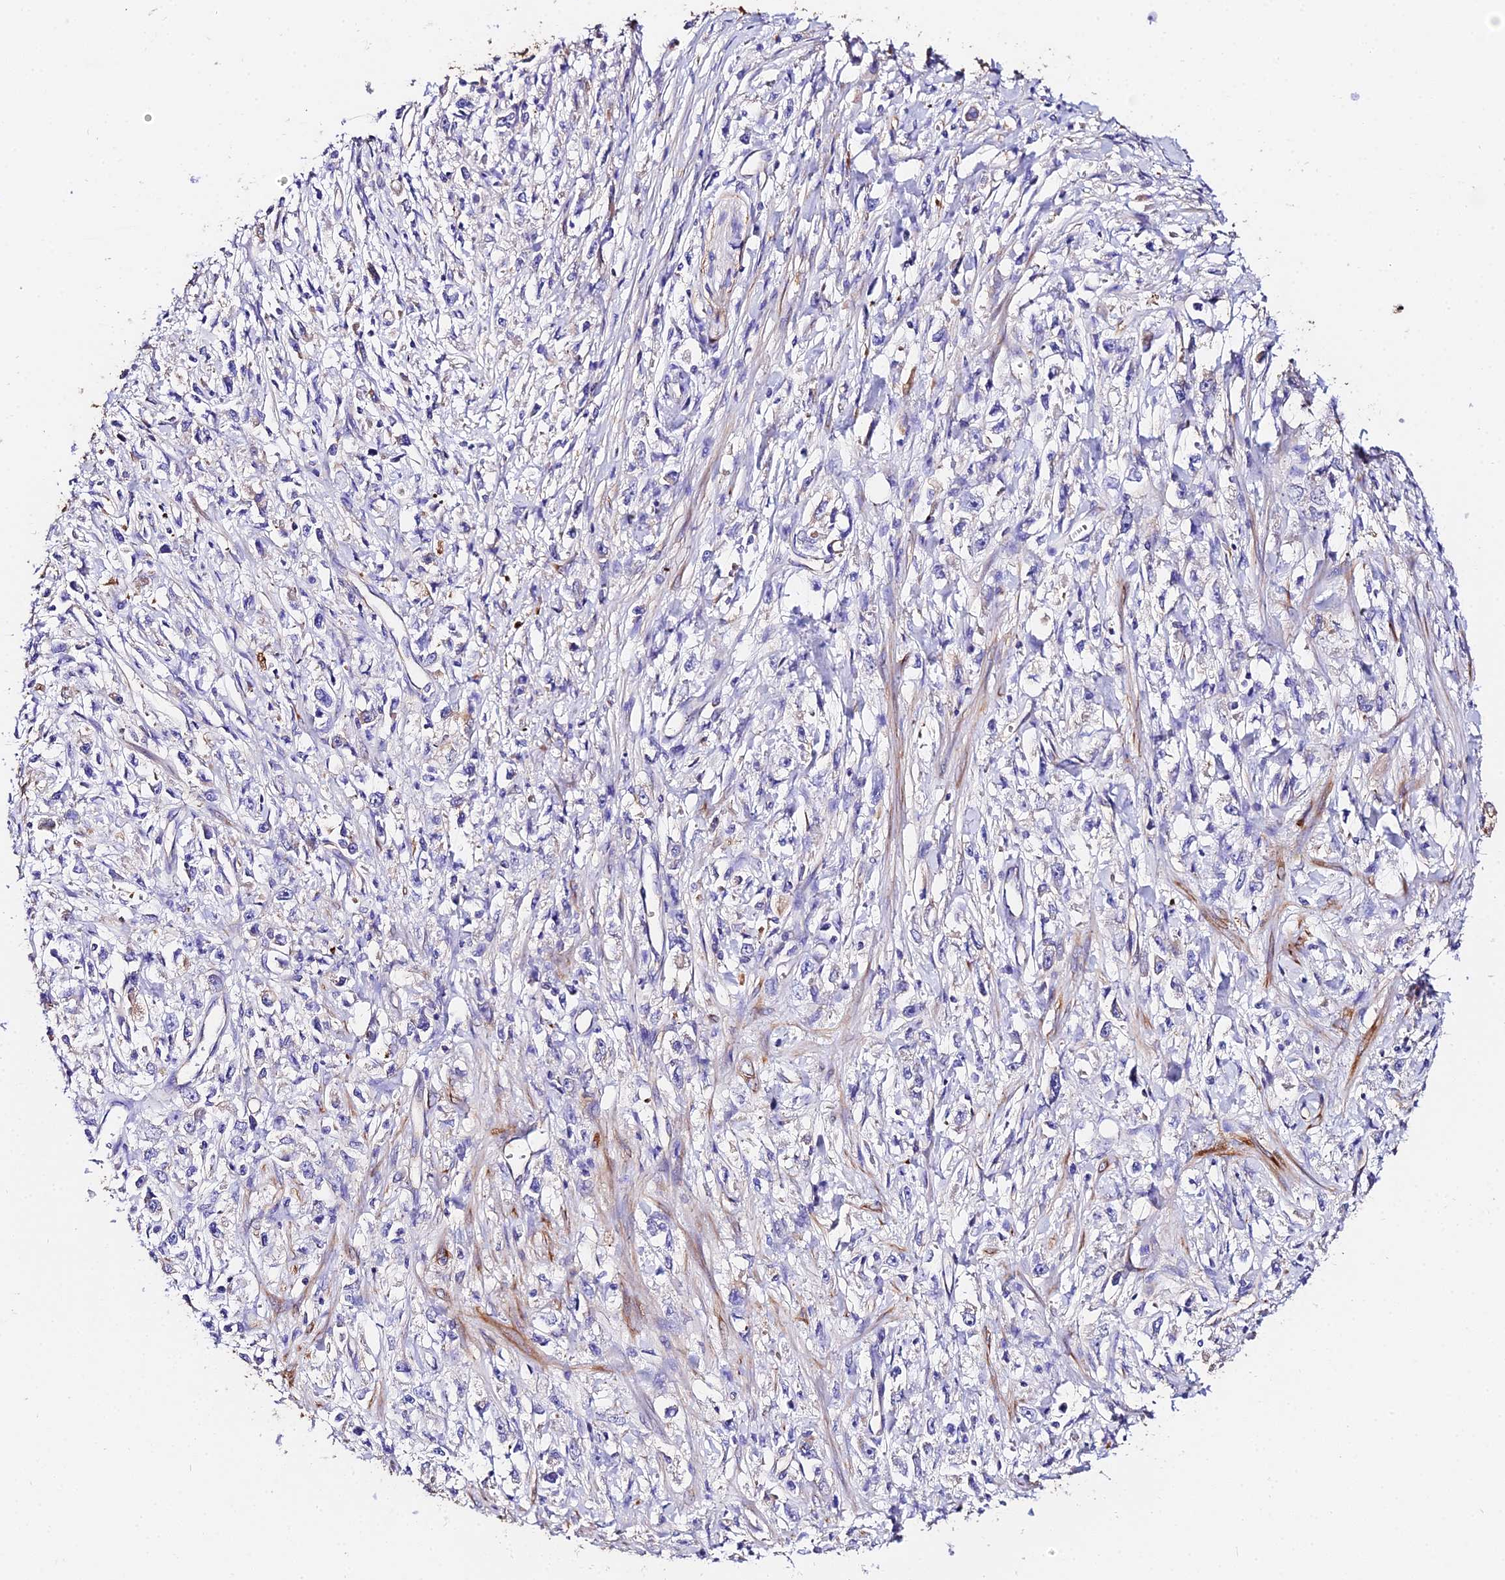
{"staining": {"intensity": "negative", "quantity": "none", "location": "none"}, "tissue": "stomach cancer", "cell_type": "Tumor cells", "image_type": "cancer", "snomed": [{"axis": "morphology", "description": "Adenocarcinoma, NOS"}, {"axis": "topography", "description": "Stomach"}], "caption": "Immunohistochemistry (IHC) histopathology image of neoplastic tissue: adenocarcinoma (stomach) stained with DAB displays no significant protein staining in tumor cells. (DAB (3,3'-diaminobenzidine) immunohistochemistry with hematoxylin counter stain).", "gene": "DAW1", "patient": {"sex": "female", "age": 59}}